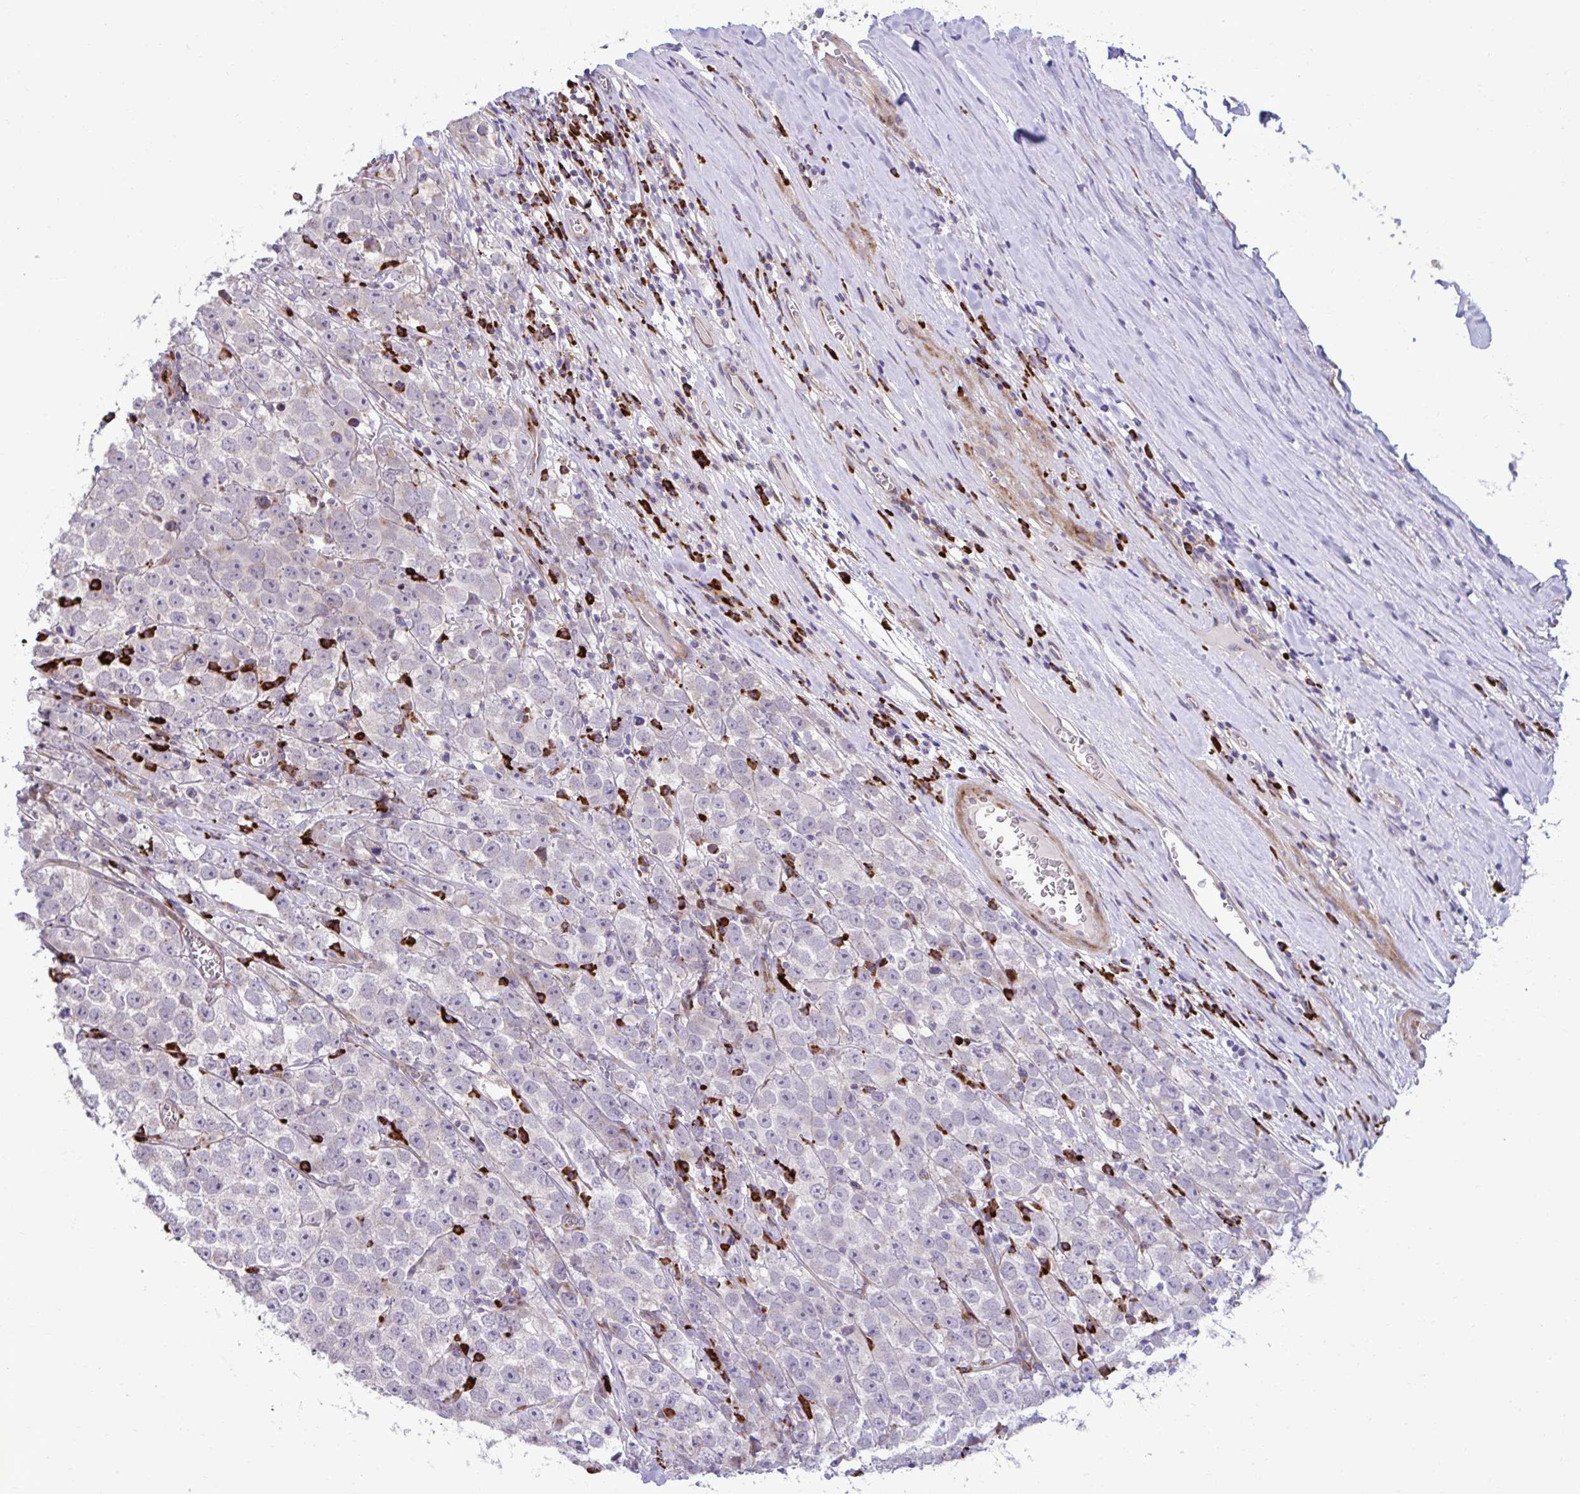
{"staining": {"intensity": "negative", "quantity": "none", "location": "none"}, "tissue": "testis cancer", "cell_type": "Tumor cells", "image_type": "cancer", "snomed": [{"axis": "morphology", "description": "Seminoma, NOS"}, {"axis": "morphology", "description": "Carcinoma, Embryonal, NOS"}, {"axis": "topography", "description": "Testis"}], "caption": "Immunohistochemistry (IHC) of seminoma (testis) demonstrates no expression in tumor cells.", "gene": "LIMS1", "patient": {"sex": "male", "age": 52}}